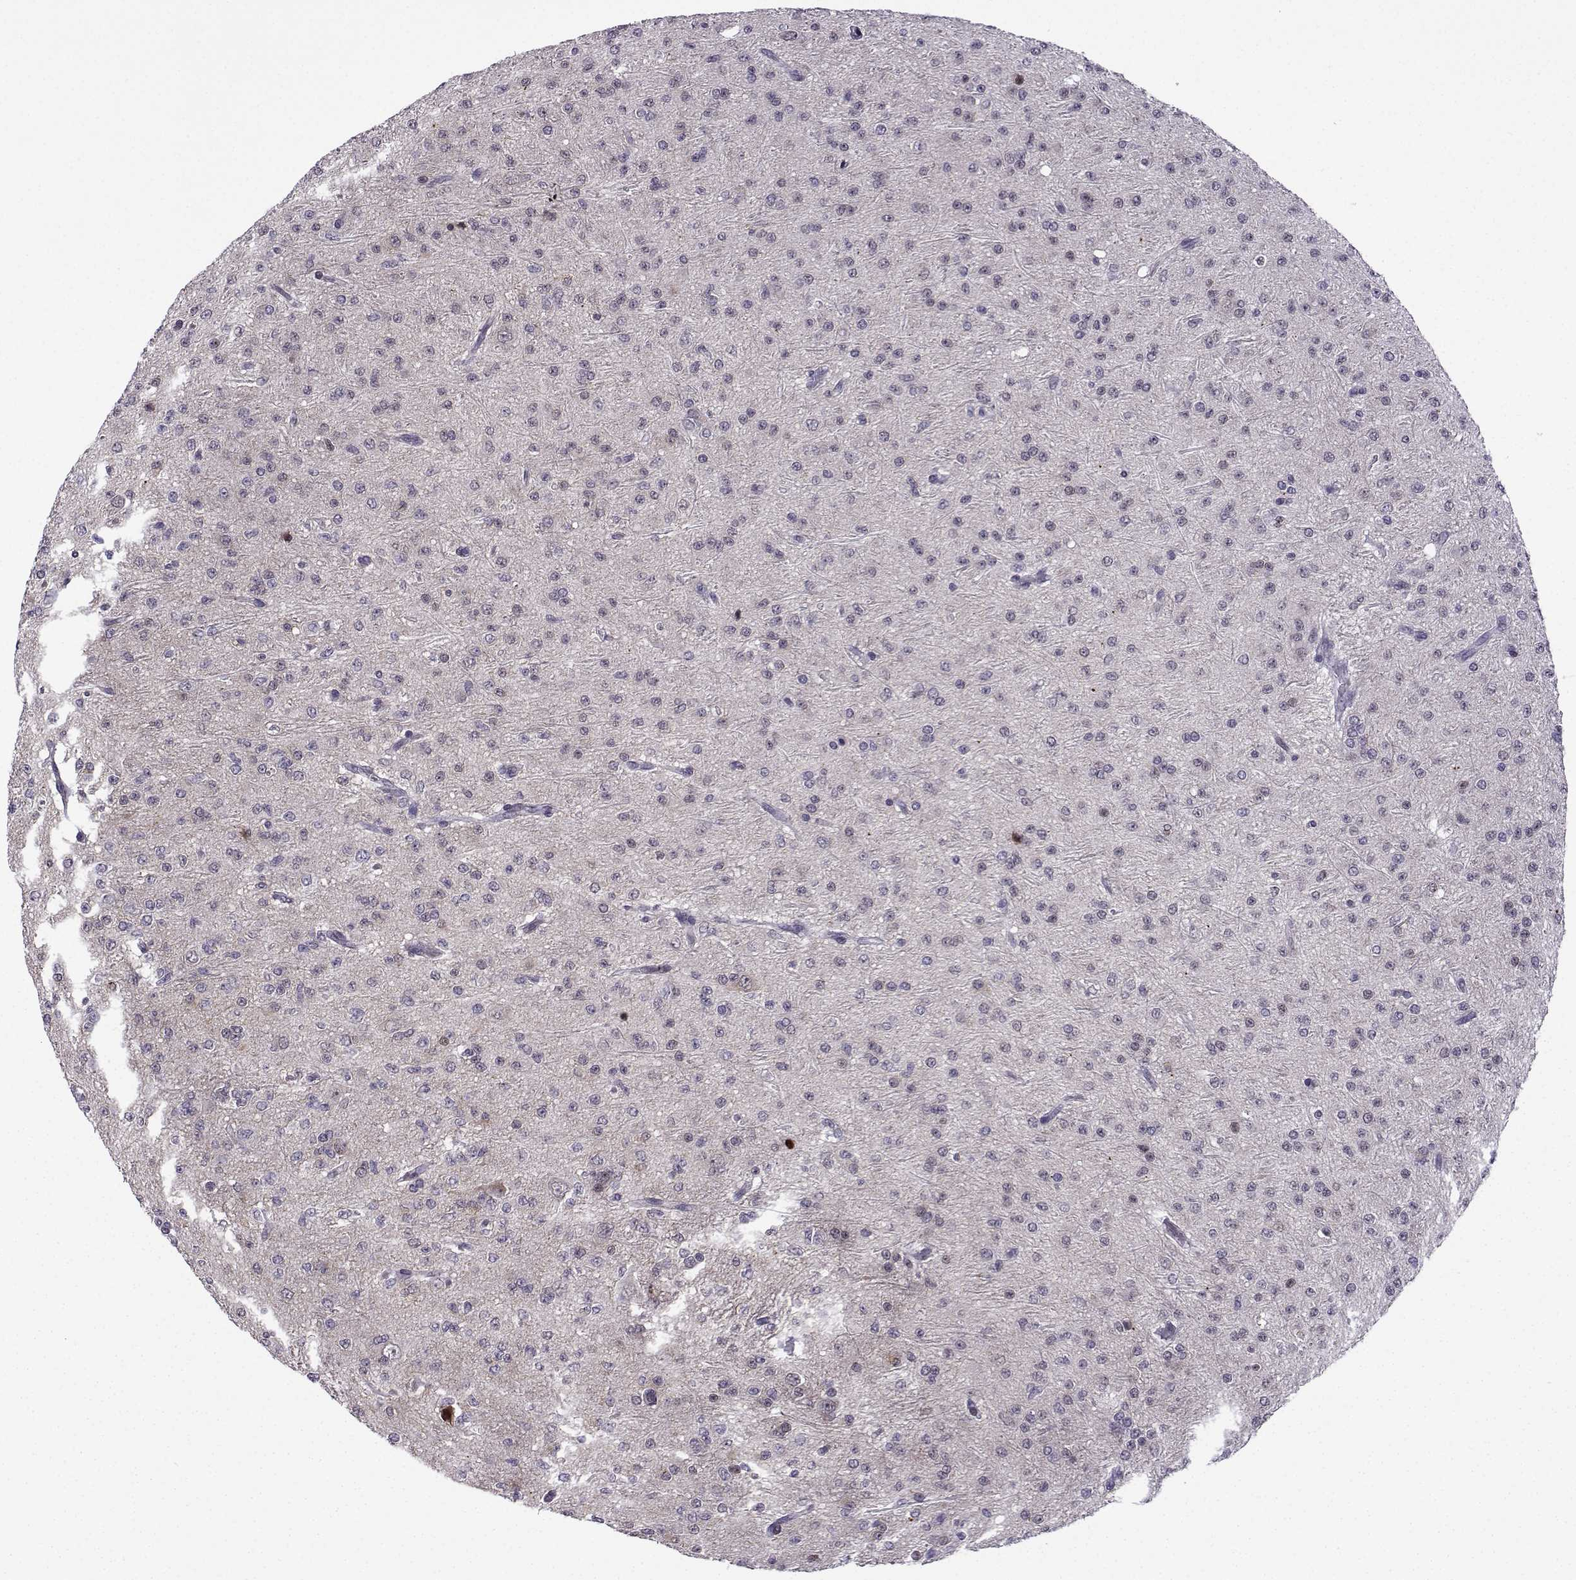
{"staining": {"intensity": "negative", "quantity": "none", "location": "none"}, "tissue": "glioma", "cell_type": "Tumor cells", "image_type": "cancer", "snomed": [{"axis": "morphology", "description": "Glioma, malignant, Low grade"}, {"axis": "topography", "description": "Brain"}], "caption": "Histopathology image shows no protein positivity in tumor cells of malignant glioma (low-grade) tissue.", "gene": "FGF3", "patient": {"sex": "male", "age": 27}}